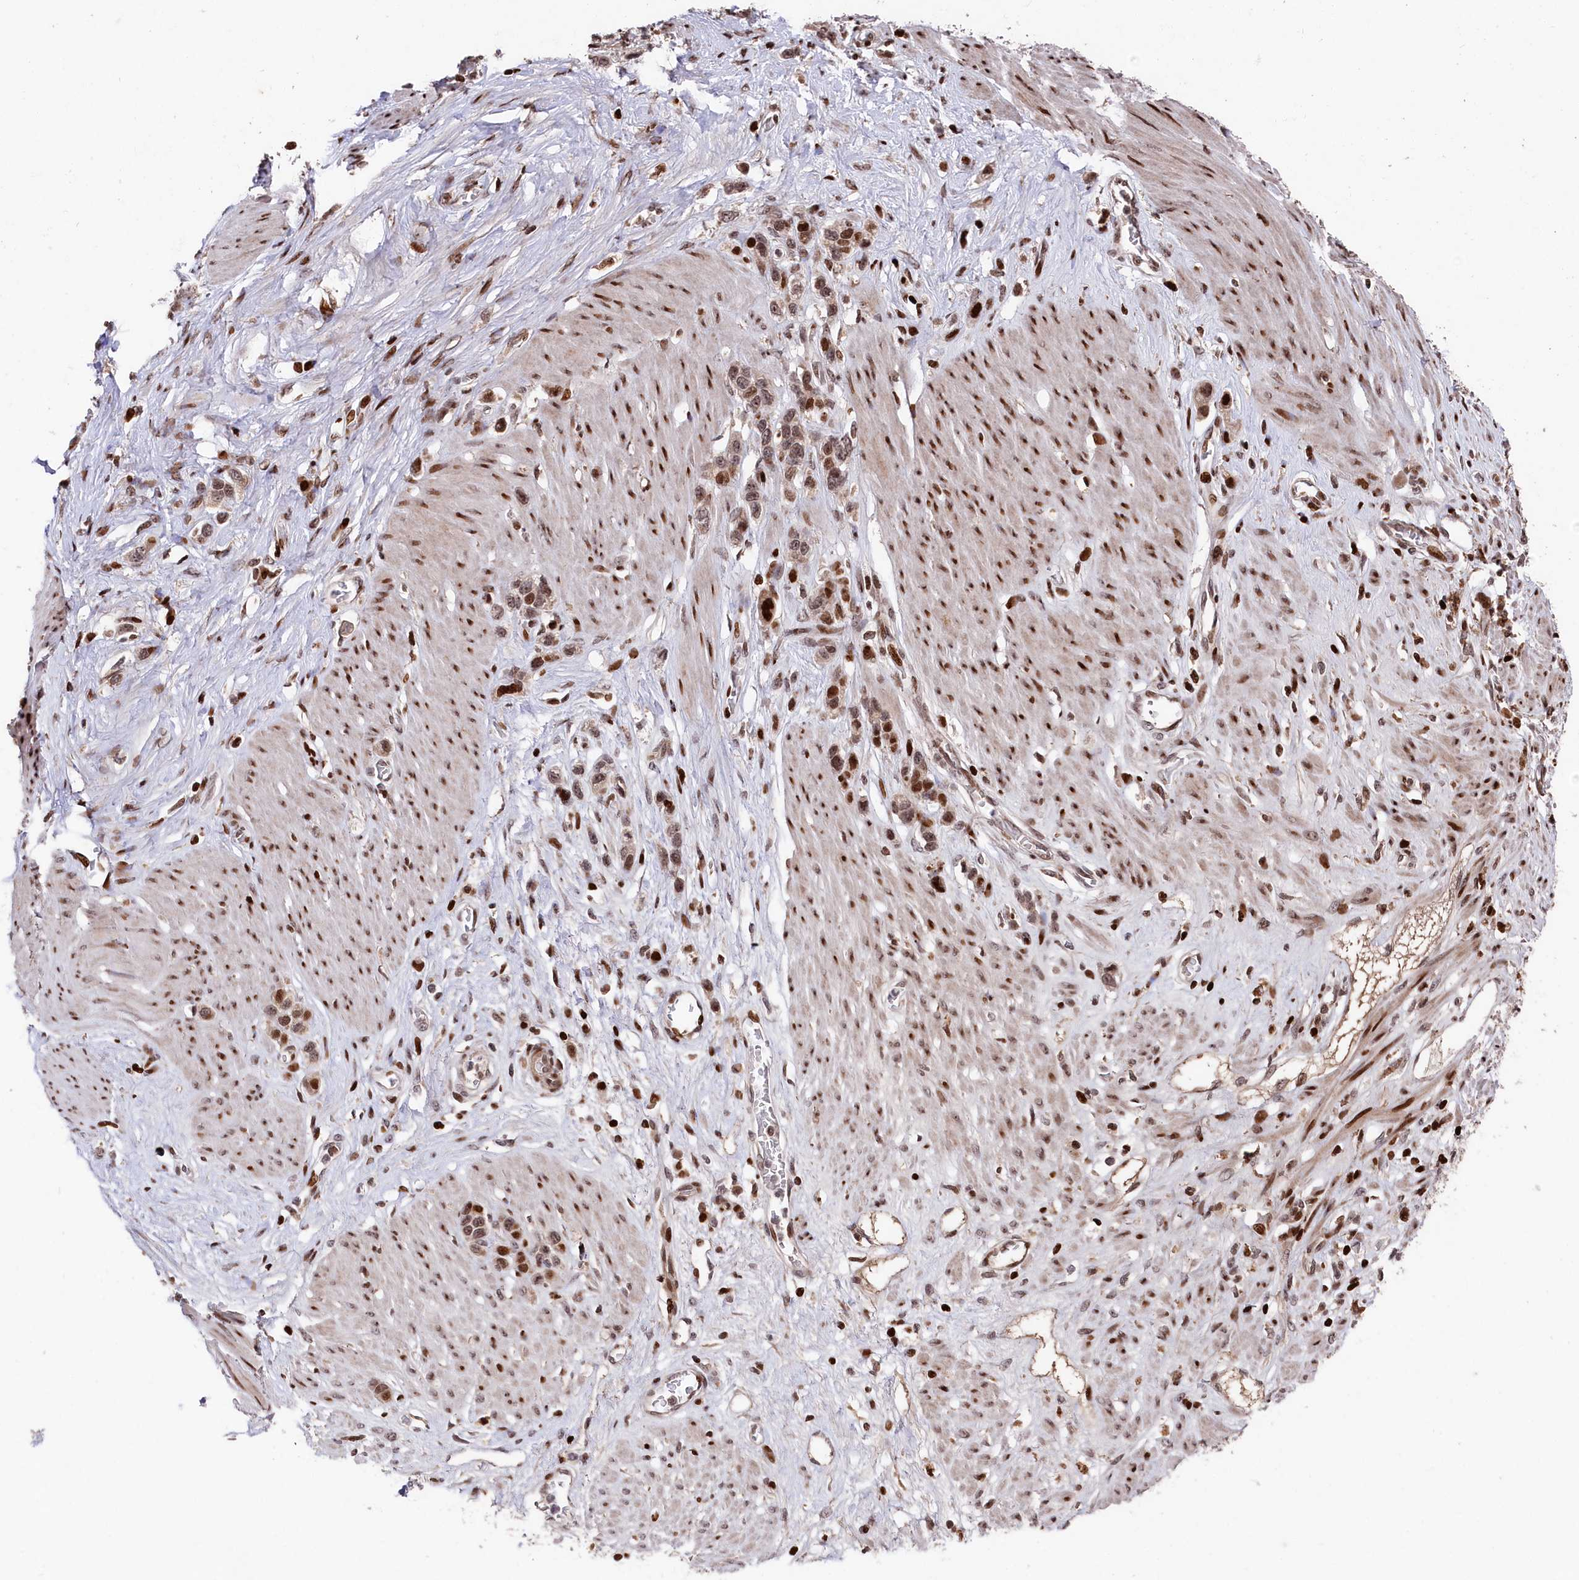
{"staining": {"intensity": "moderate", "quantity": ">75%", "location": "nuclear"}, "tissue": "stomach cancer", "cell_type": "Tumor cells", "image_type": "cancer", "snomed": [{"axis": "morphology", "description": "Adenocarcinoma, NOS"}, {"axis": "morphology", "description": "Adenocarcinoma, High grade"}, {"axis": "topography", "description": "Stomach, upper"}, {"axis": "topography", "description": "Stomach, lower"}], "caption": "IHC histopathology image of neoplastic tissue: human stomach cancer stained using immunohistochemistry (IHC) exhibits medium levels of moderate protein expression localized specifically in the nuclear of tumor cells, appearing as a nuclear brown color.", "gene": "MCF2L2", "patient": {"sex": "female", "age": 65}}